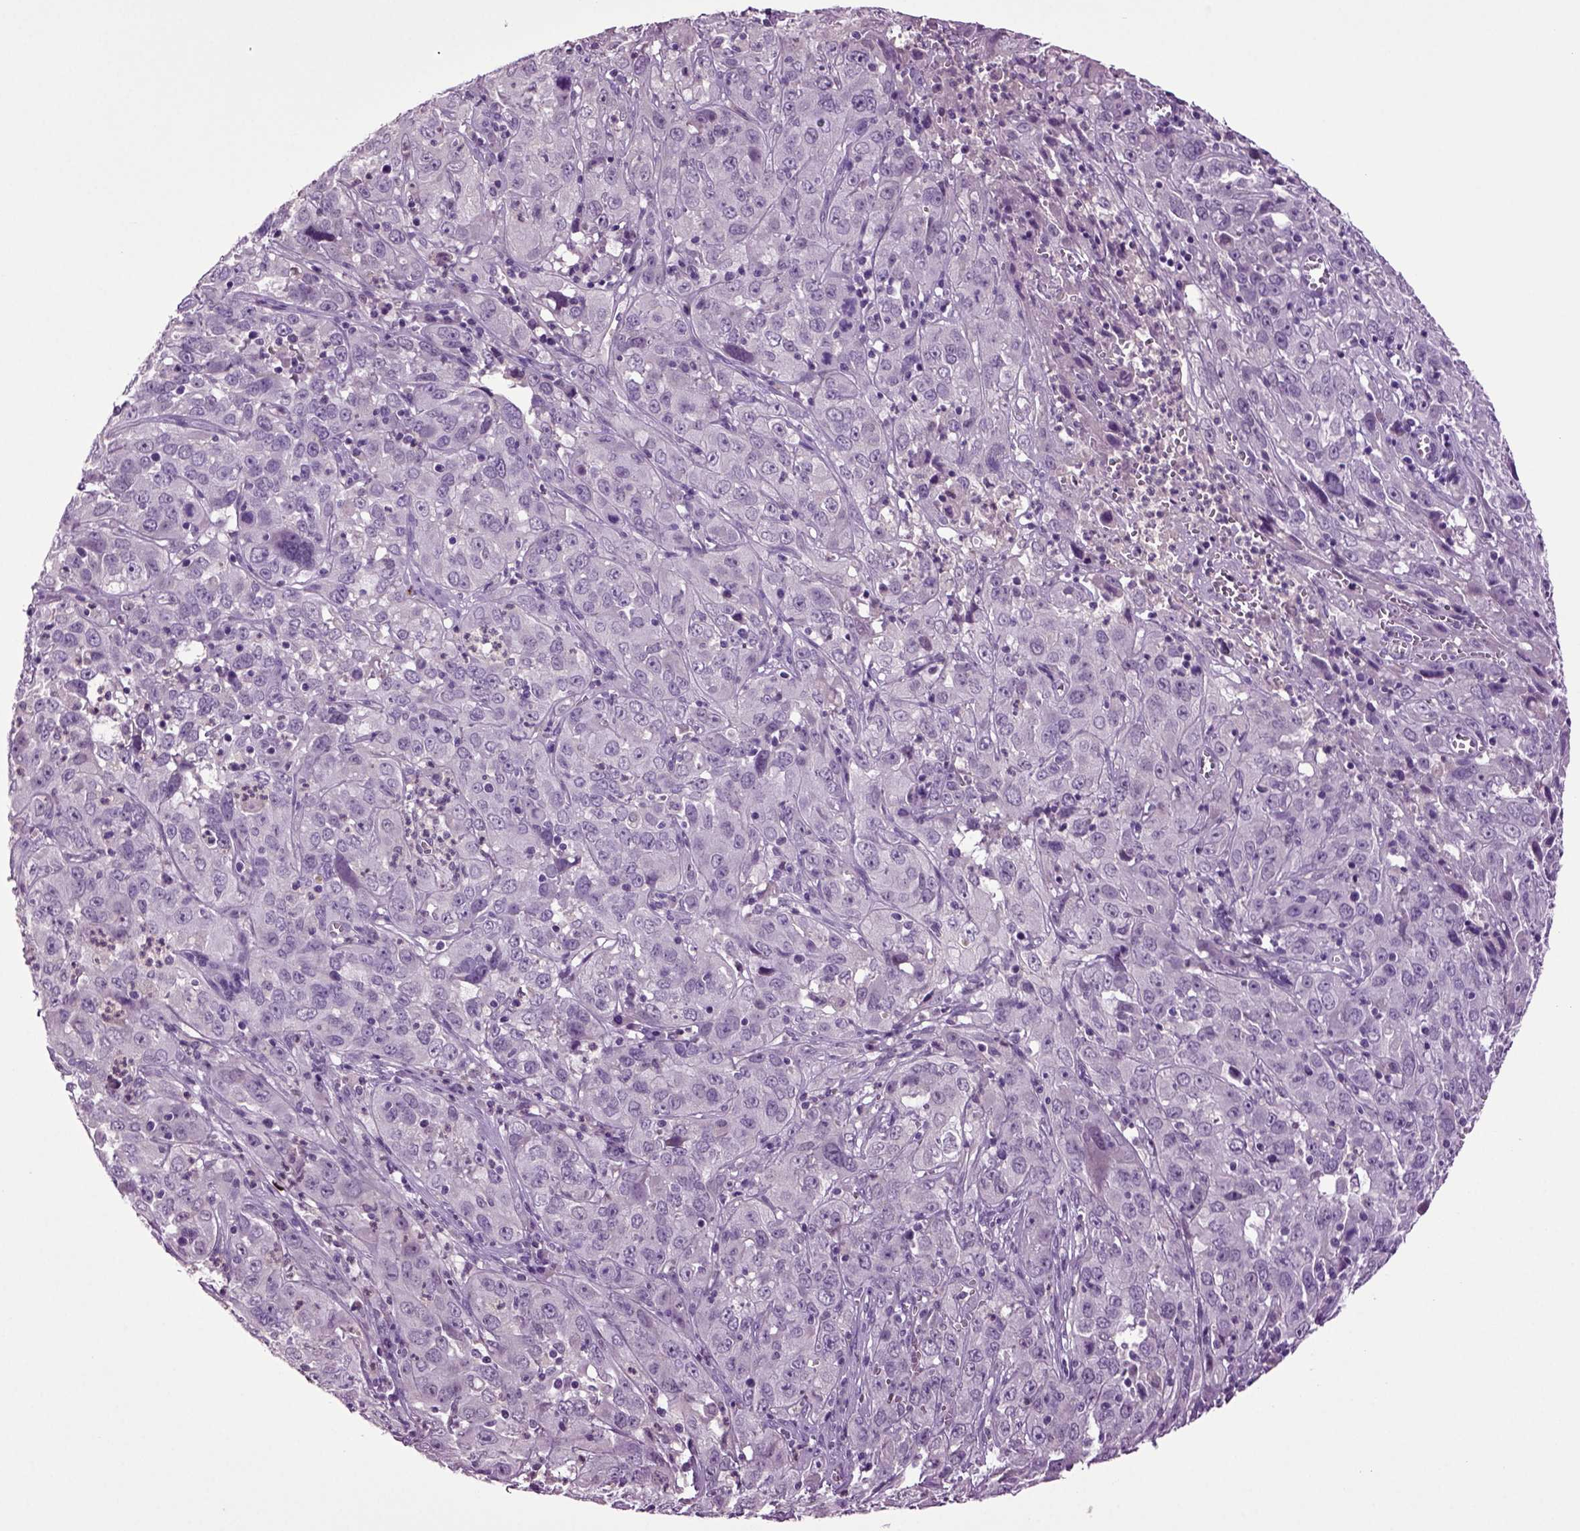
{"staining": {"intensity": "negative", "quantity": "none", "location": "none"}, "tissue": "cervical cancer", "cell_type": "Tumor cells", "image_type": "cancer", "snomed": [{"axis": "morphology", "description": "Squamous cell carcinoma, NOS"}, {"axis": "topography", "description": "Cervix"}], "caption": "Cervical squamous cell carcinoma was stained to show a protein in brown. There is no significant expression in tumor cells.", "gene": "FGF11", "patient": {"sex": "female", "age": 32}}